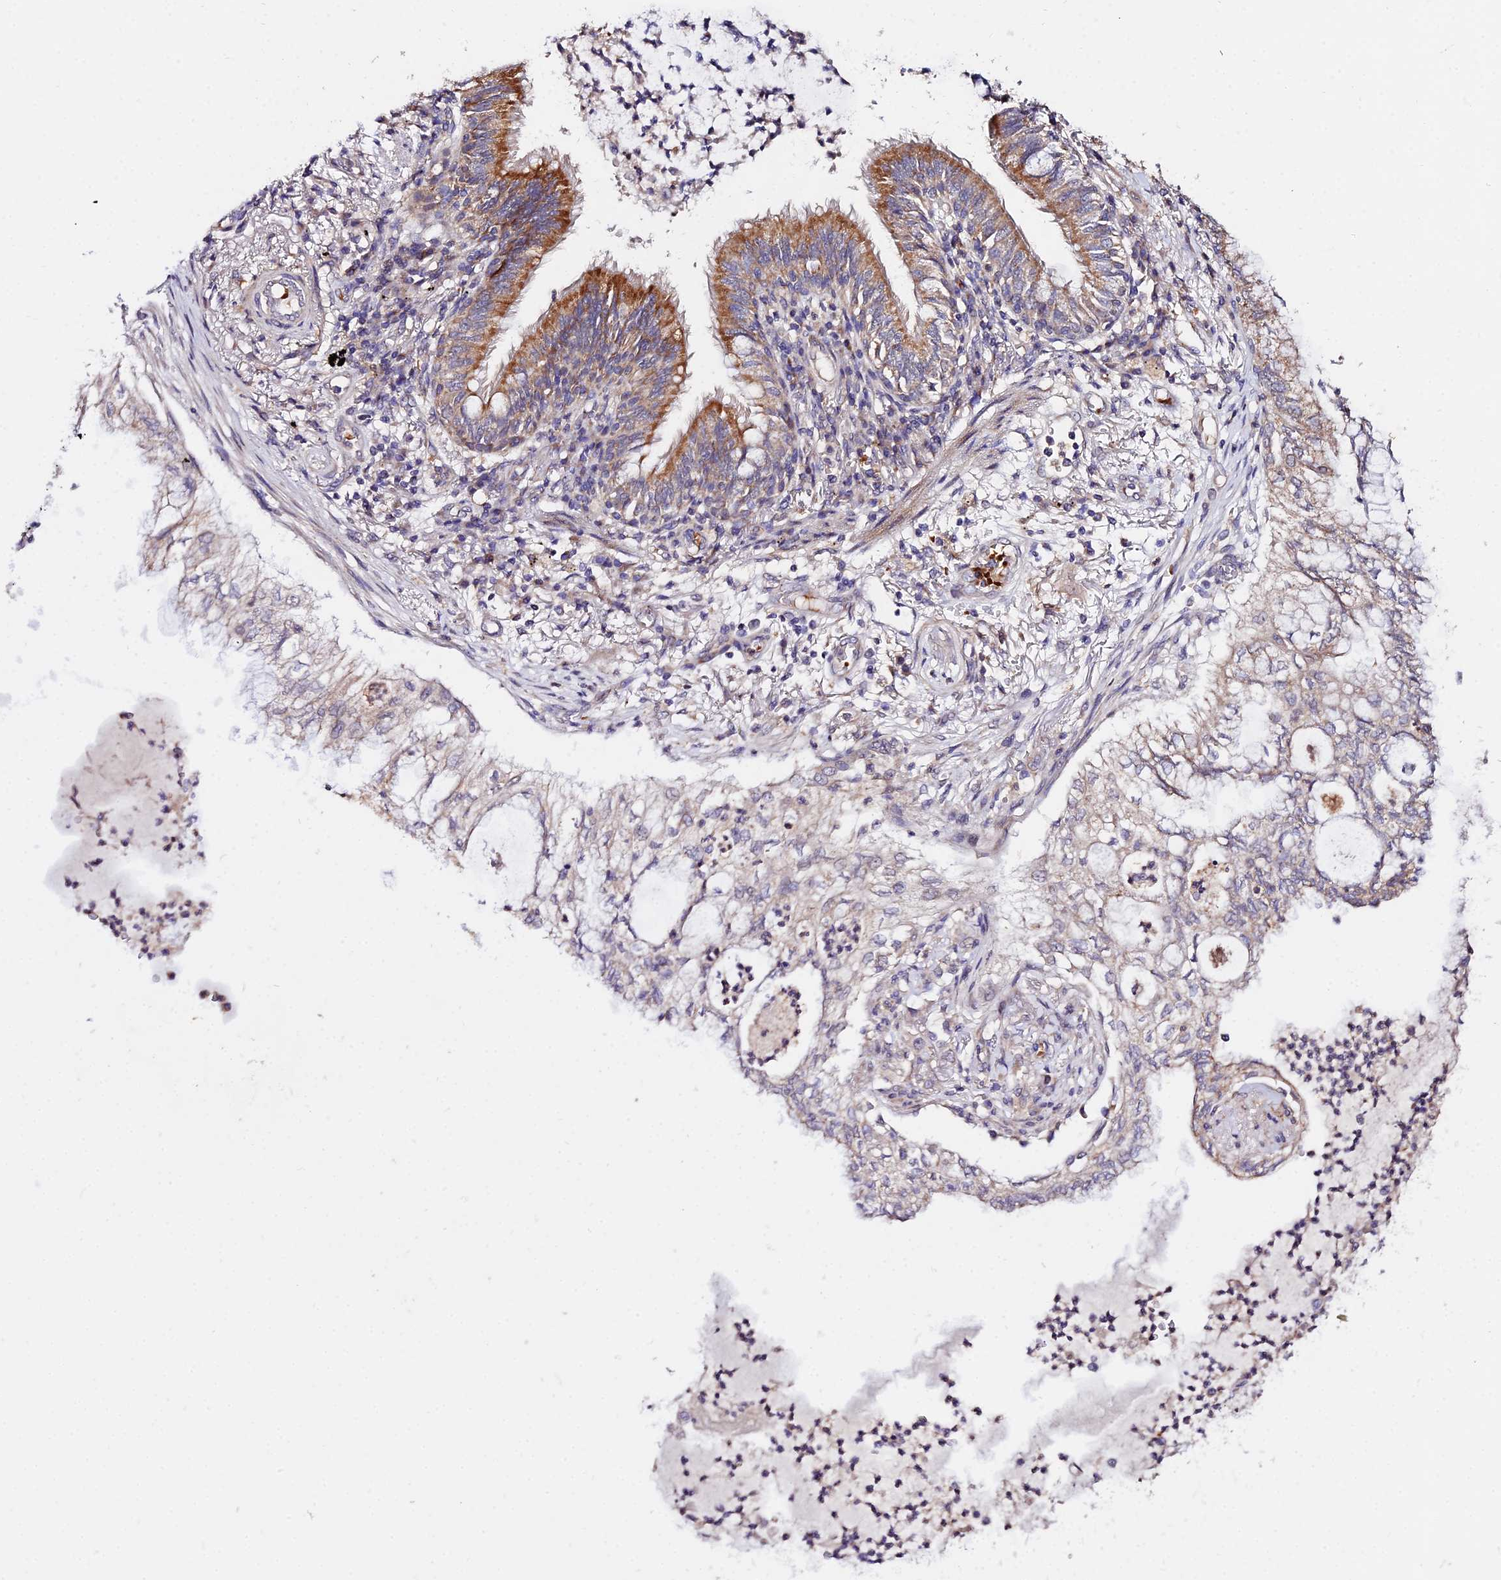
{"staining": {"intensity": "weak", "quantity": "25%-75%", "location": "cytoplasmic/membranous"}, "tissue": "lung cancer", "cell_type": "Tumor cells", "image_type": "cancer", "snomed": [{"axis": "morphology", "description": "Adenocarcinoma, NOS"}, {"axis": "topography", "description": "Lung"}], "caption": "Immunohistochemistry (IHC) staining of lung cancer, which displays low levels of weak cytoplasmic/membranous staining in about 25%-75% of tumor cells indicating weak cytoplasmic/membranous protein staining. The staining was performed using DAB (3,3'-diaminobenzidine) (brown) for protein detection and nuclei were counterstained in hematoxylin (blue).", "gene": "WDR5B", "patient": {"sex": "female", "age": 70}}